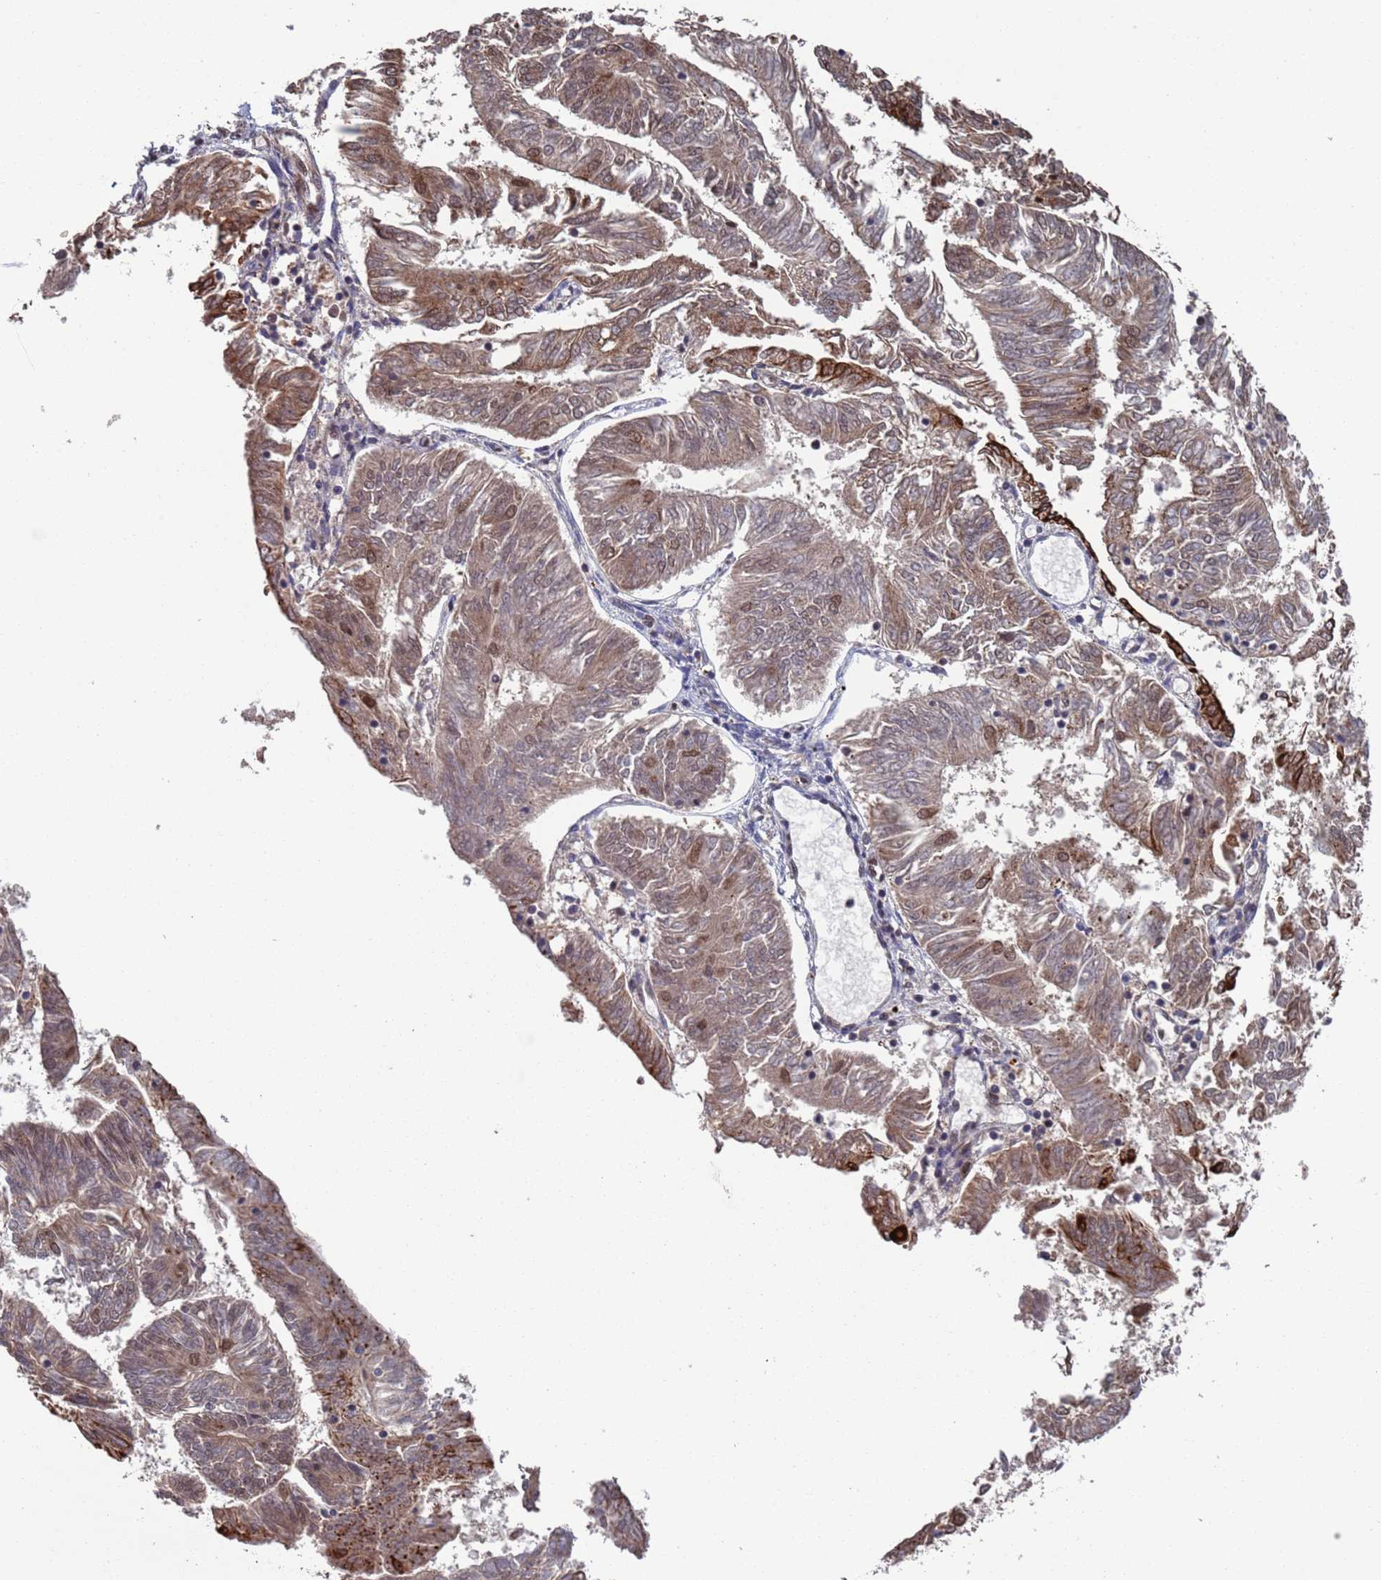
{"staining": {"intensity": "weak", "quantity": ">75%", "location": "cytoplasmic/membranous,nuclear"}, "tissue": "endometrial cancer", "cell_type": "Tumor cells", "image_type": "cancer", "snomed": [{"axis": "morphology", "description": "Adenocarcinoma, NOS"}, {"axis": "topography", "description": "Endometrium"}], "caption": "An image showing weak cytoplasmic/membranous and nuclear positivity in about >75% of tumor cells in endometrial cancer (adenocarcinoma), as visualized by brown immunohistochemical staining.", "gene": "FUBP3", "patient": {"sex": "female", "age": 58}}